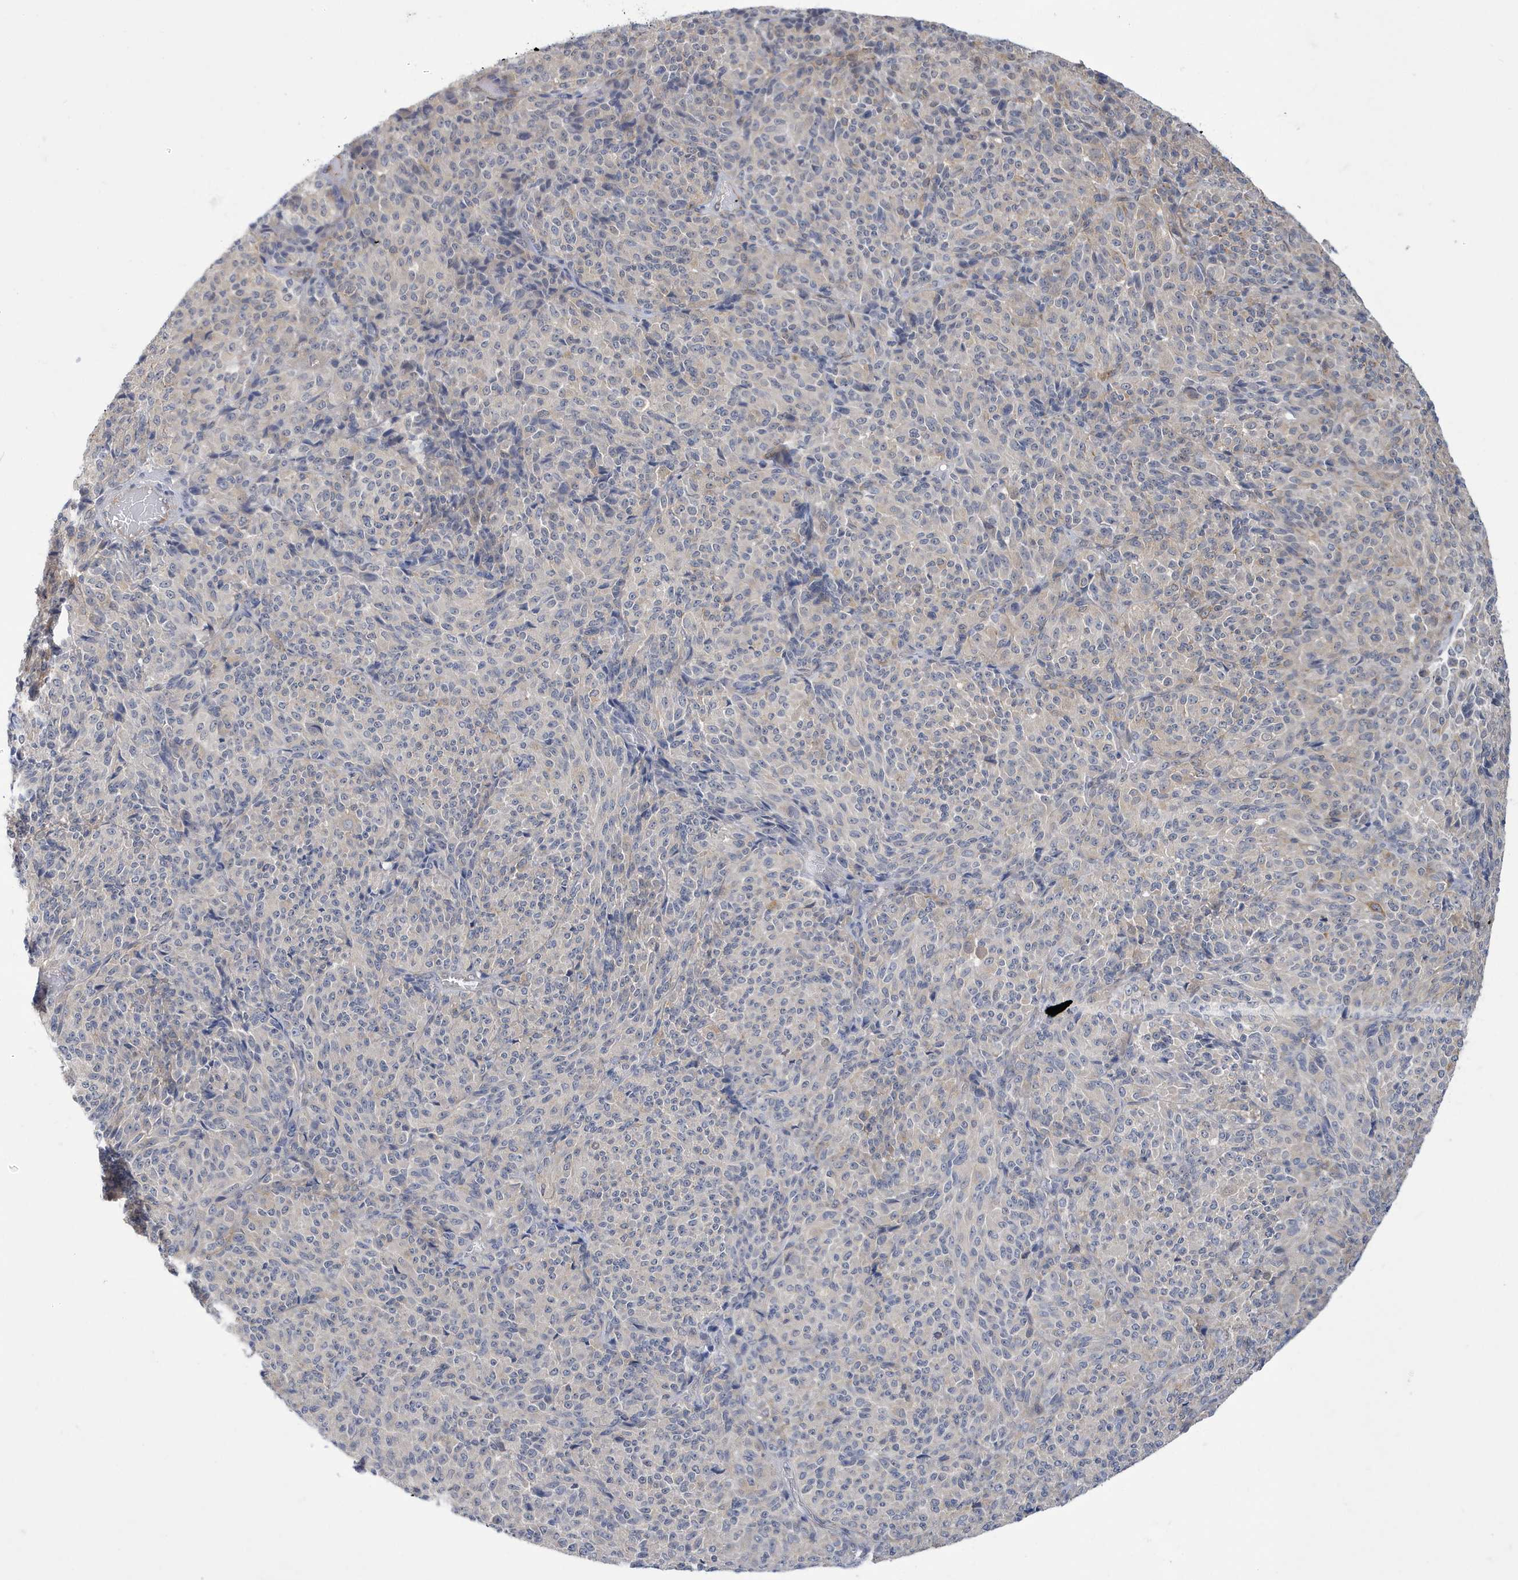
{"staining": {"intensity": "negative", "quantity": "none", "location": "none"}, "tissue": "melanoma", "cell_type": "Tumor cells", "image_type": "cancer", "snomed": [{"axis": "morphology", "description": "Malignant melanoma, Metastatic site"}, {"axis": "topography", "description": "Brain"}], "caption": "DAB immunohistochemical staining of human malignant melanoma (metastatic site) reveals no significant staining in tumor cells.", "gene": "ZNF654", "patient": {"sex": "female", "age": 56}}